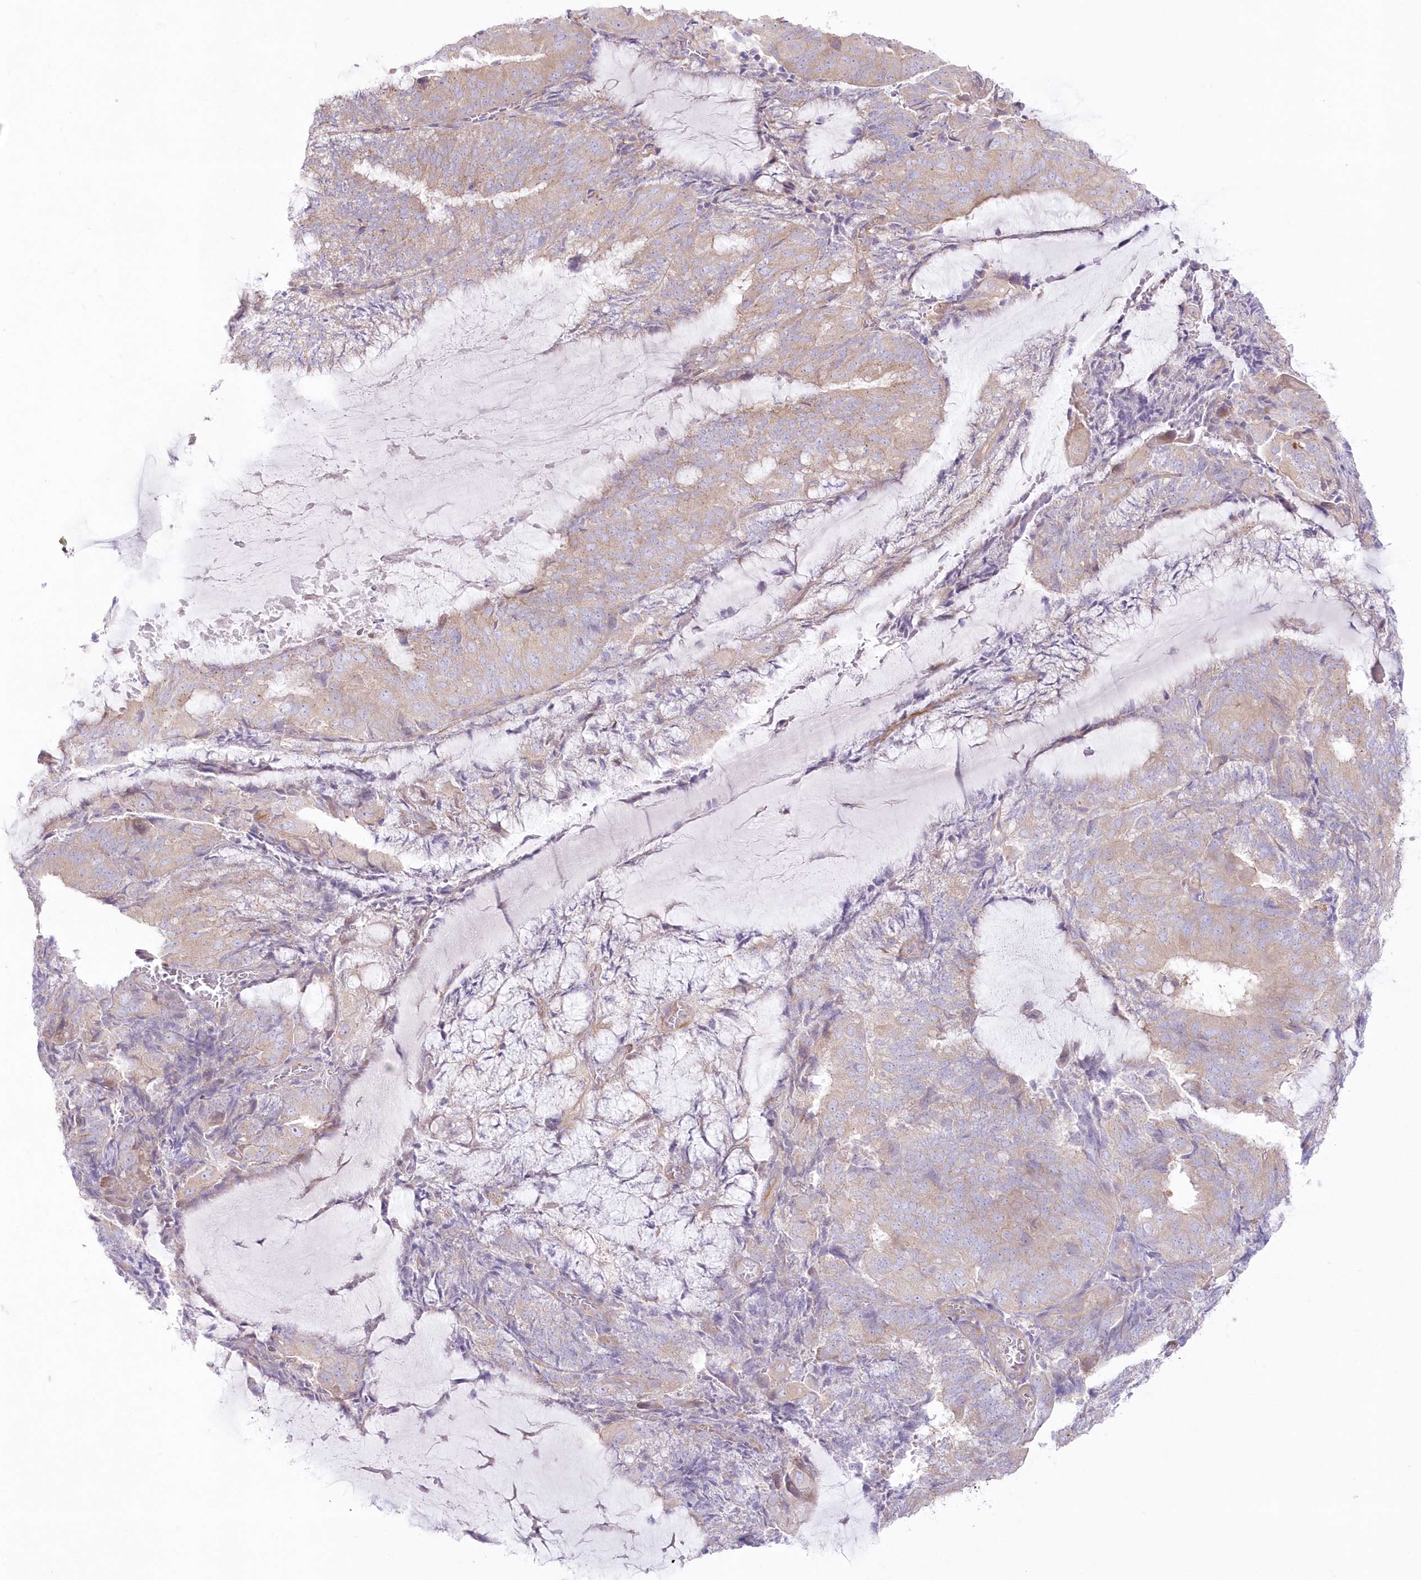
{"staining": {"intensity": "weak", "quantity": ">75%", "location": "cytoplasmic/membranous"}, "tissue": "endometrial cancer", "cell_type": "Tumor cells", "image_type": "cancer", "snomed": [{"axis": "morphology", "description": "Adenocarcinoma, NOS"}, {"axis": "topography", "description": "Endometrium"}], "caption": "A photomicrograph of adenocarcinoma (endometrial) stained for a protein demonstrates weak cytoplasmic/membranous brown staining in tumor cells.", "gene": "ZNF843", "patient": {"sex": "female", "age": 81}}